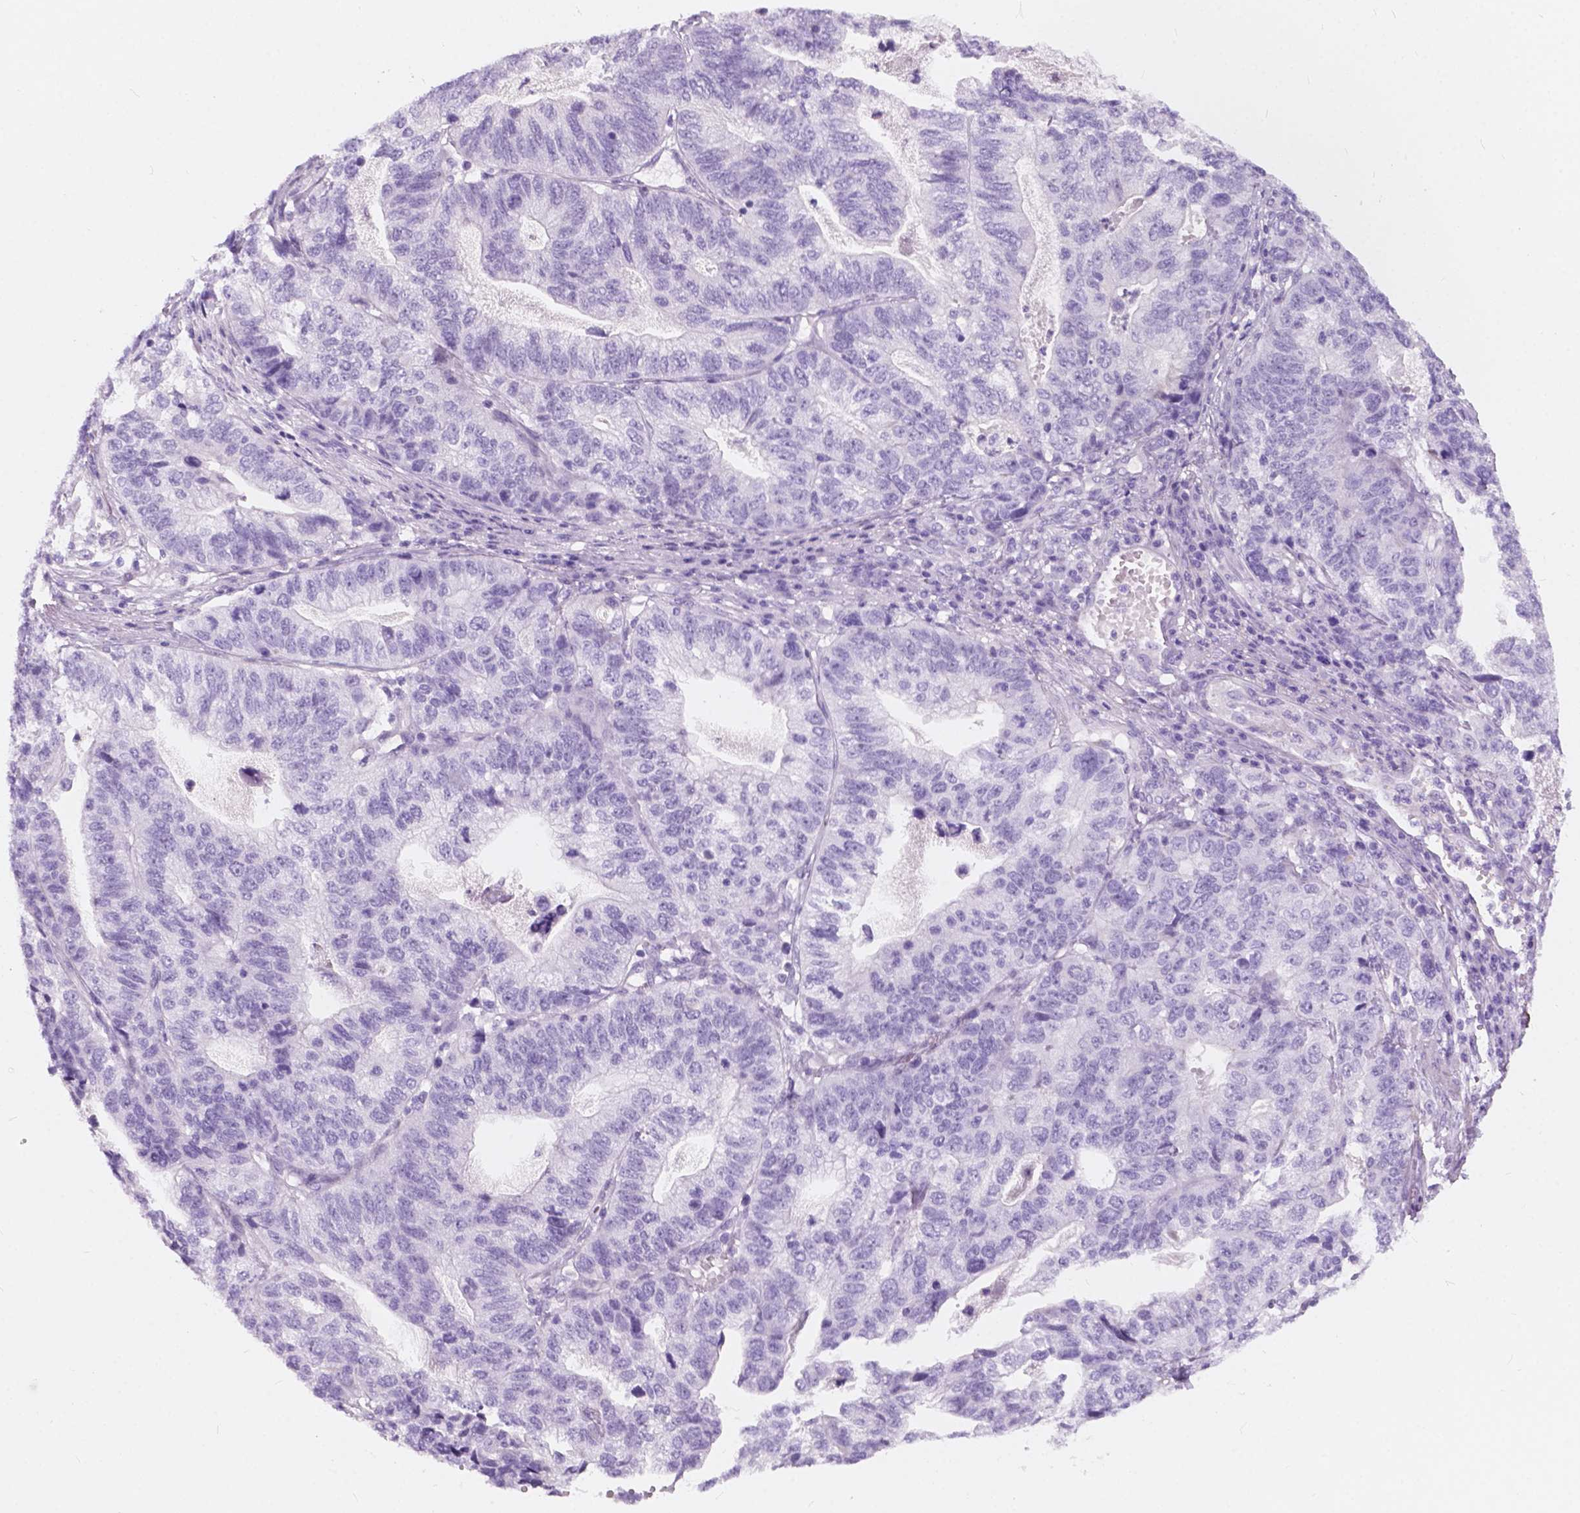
{"staining": {"intensity": "negative", "quantity": "none", "location": "none"}, "tissue": "stomach cancer", "cell_type": "Tumor cells", "image_type": "cancer", "snomed": [{"axis": "morphology", "description": "Adenocarcinoma, NOS"}, {"axis": "topography", "description": "Stomach, upper"}], "caption": "The photomicrograph displays no significant expression in tumor cells of adenocarcinoma (stomach).", "gene": "FXYD2", "patient": {"sex": "female", "age": 67}}